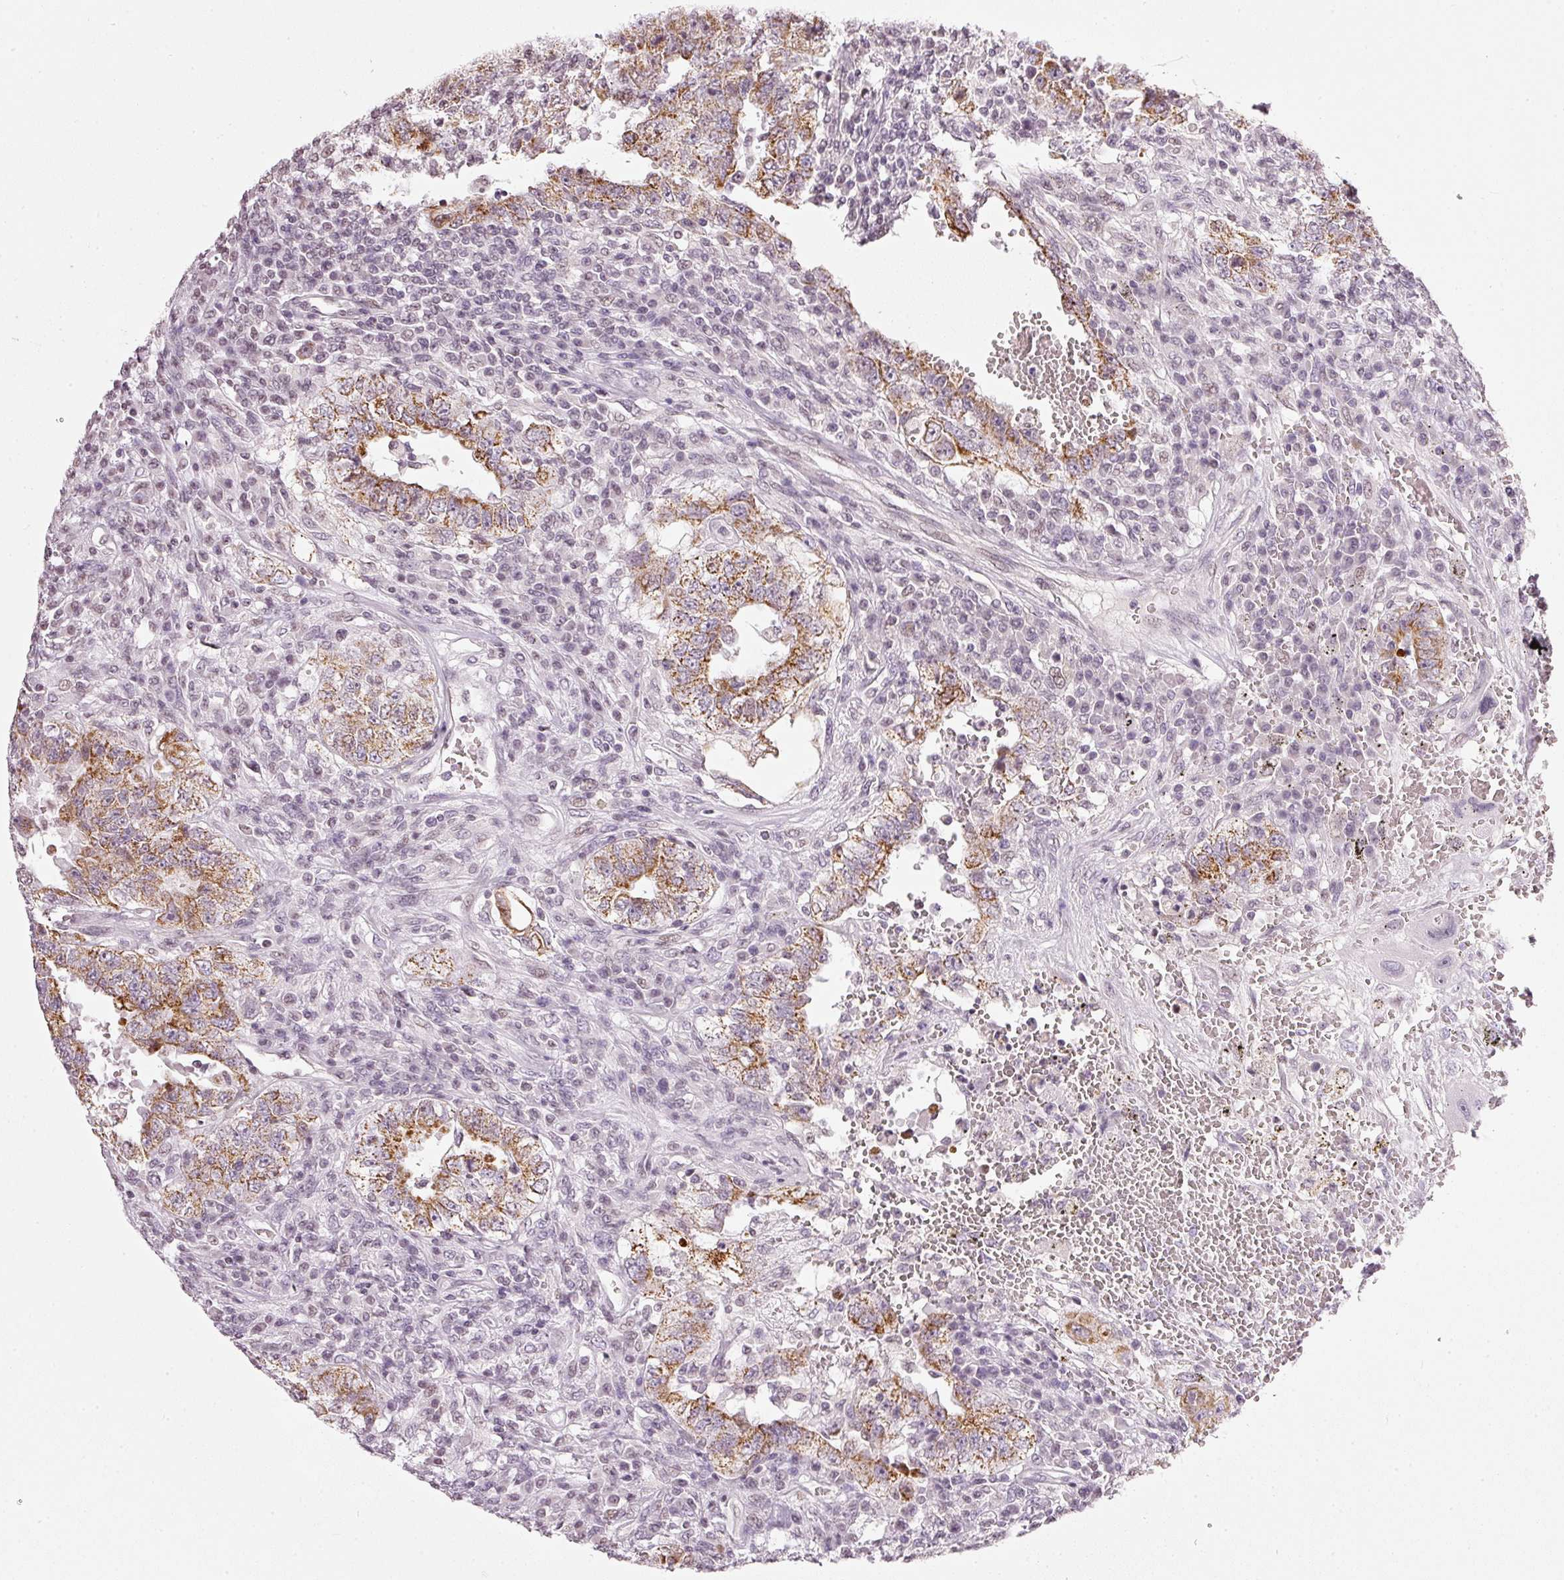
{"staining": {"intensity": "strong", "quantity": ">75%", "location": "cytoplasmic/membranous"}, "tissue": "testis cancer", "cell_type": "Tumor cells", "image_type": "cancer", "snomed": [{"axis": "morphology", "description": "Carcinoma, Embryonal, NOS"}, {"axis": "topography", "description": "Testis"}], "caption": "Protein staining by IHC demonstrates strong cytoplasmic/membranous staining in approximately >75% of tumor cells in testis cancer. The protein of interest is shown in brown color, while the nuclei are stained blue.", "gene": "NRDE2", "patient": {"sex": "male", "age": 26}}